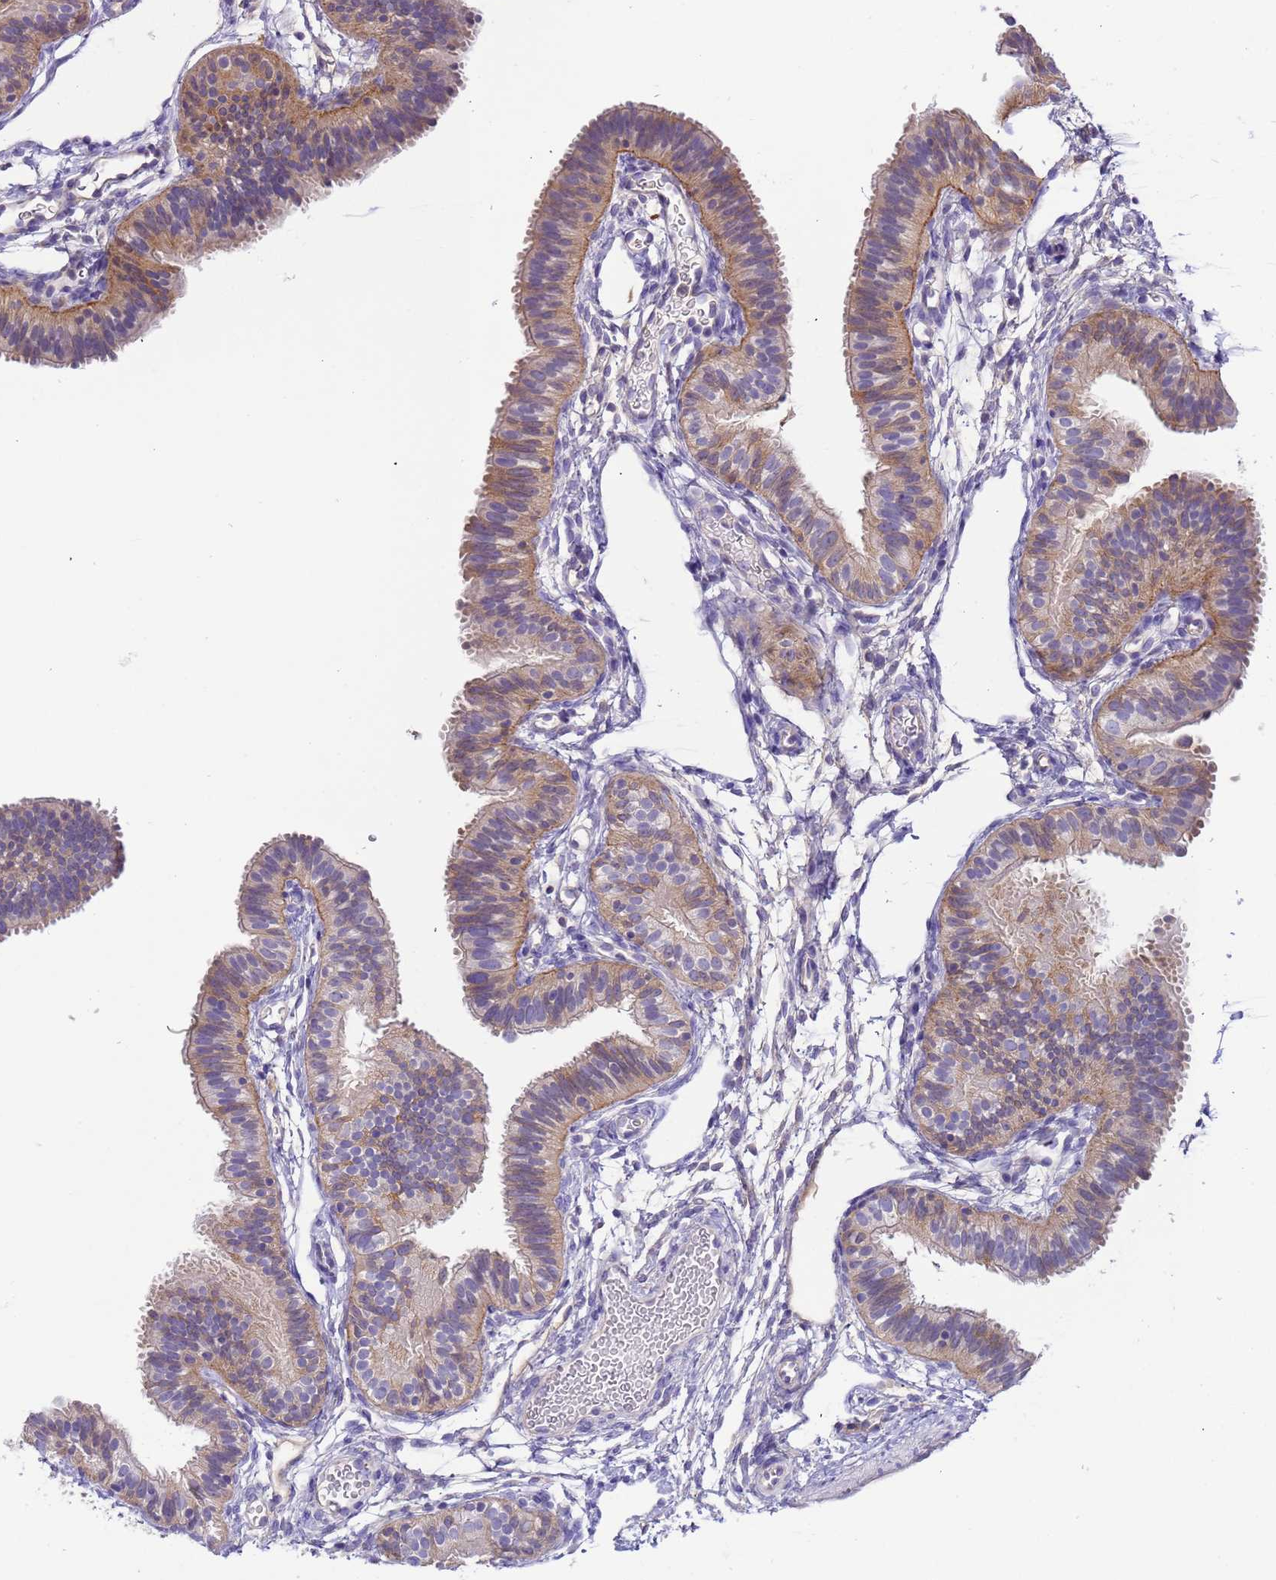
{"staining": {"intensity": "moderate", "quantity": "<25%", "location": "cytoplasmic/membranous"}, "tissue": "fallopian tube", "cell_type": "Glandular cells", "image_type": "normal", "snomed": [{"axis": "morphology", "description": "Normal tissue, NOS"}, {"axis": "topography", "description": "Fallopian tube"}], "caption": "Immunohistochemical staining of unremarkable fallopian tube shows <25% levels of moderate cytoplasmic/membranous protein staining in approximately <25% of glandular cells.", "gene": "PLCXD3", "patient": {"sex": "female", "age": 35}}